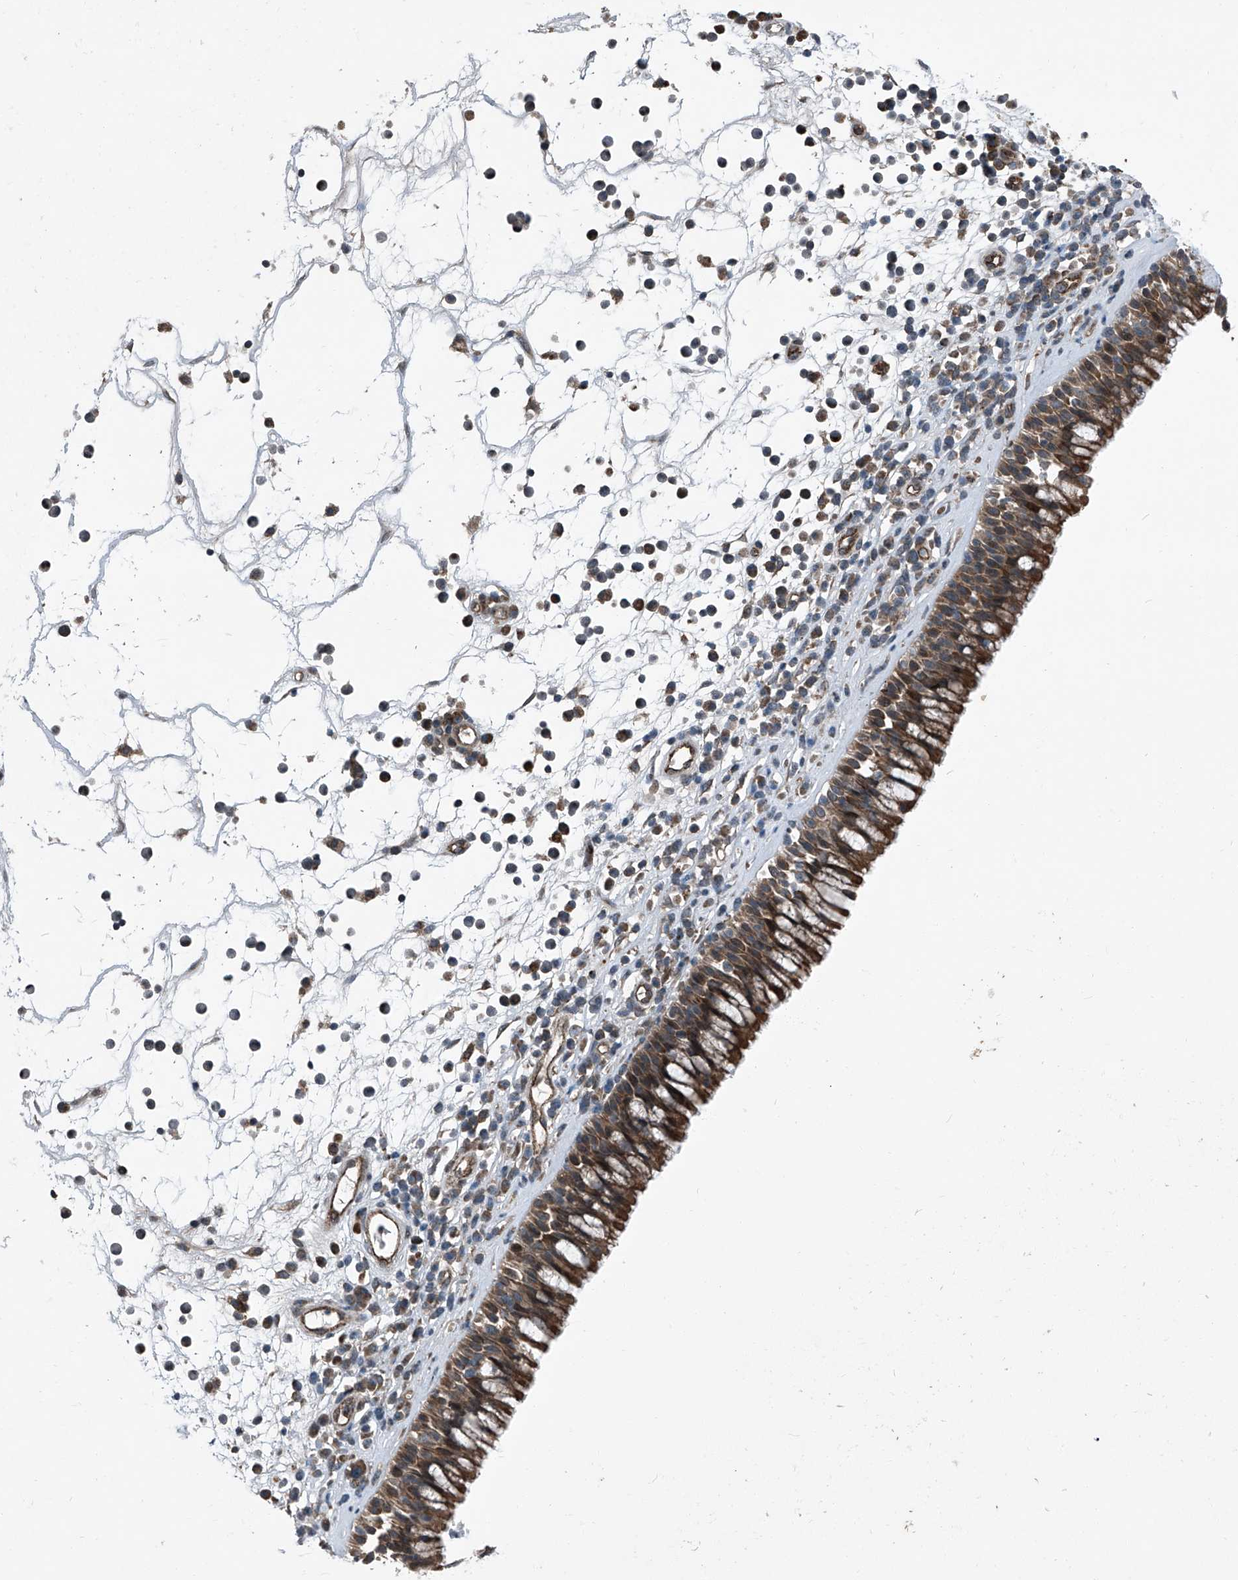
{"staining": {"intensity": "strong", "quantity": "25%-75%", "location": "cytoplasmic/membranous"}, "tissue": "nasopharynx", "cell_type": "Respiratory epithelial cells", "image_type": "normal", "snomed": [{"axis": "morphology", "description": "Normal tissue, NOS"}, {"axis": "morphology", "description": "Inflammation, NOS"}, {"axis": "morphology", "description": "Malignant melanoma, Metastatic site"}, {"axis": "topography", "description": "Nasopharynx"}], "caption": "Immunohistochemistry (IHC) (DAB (3,3'-diaminobenzidine)) staining of unremarkable human nasopharynx shows strong cytoplasmic/membranous protein staining in about 25%-75% of respiratory epithelial cells. Using DAB (brown) and hematoxylin (blue) stains, captured at high magnification using brightfield microscopy.", "gene": "SENP2", "patient": {"sex": "male", "age": 70}}